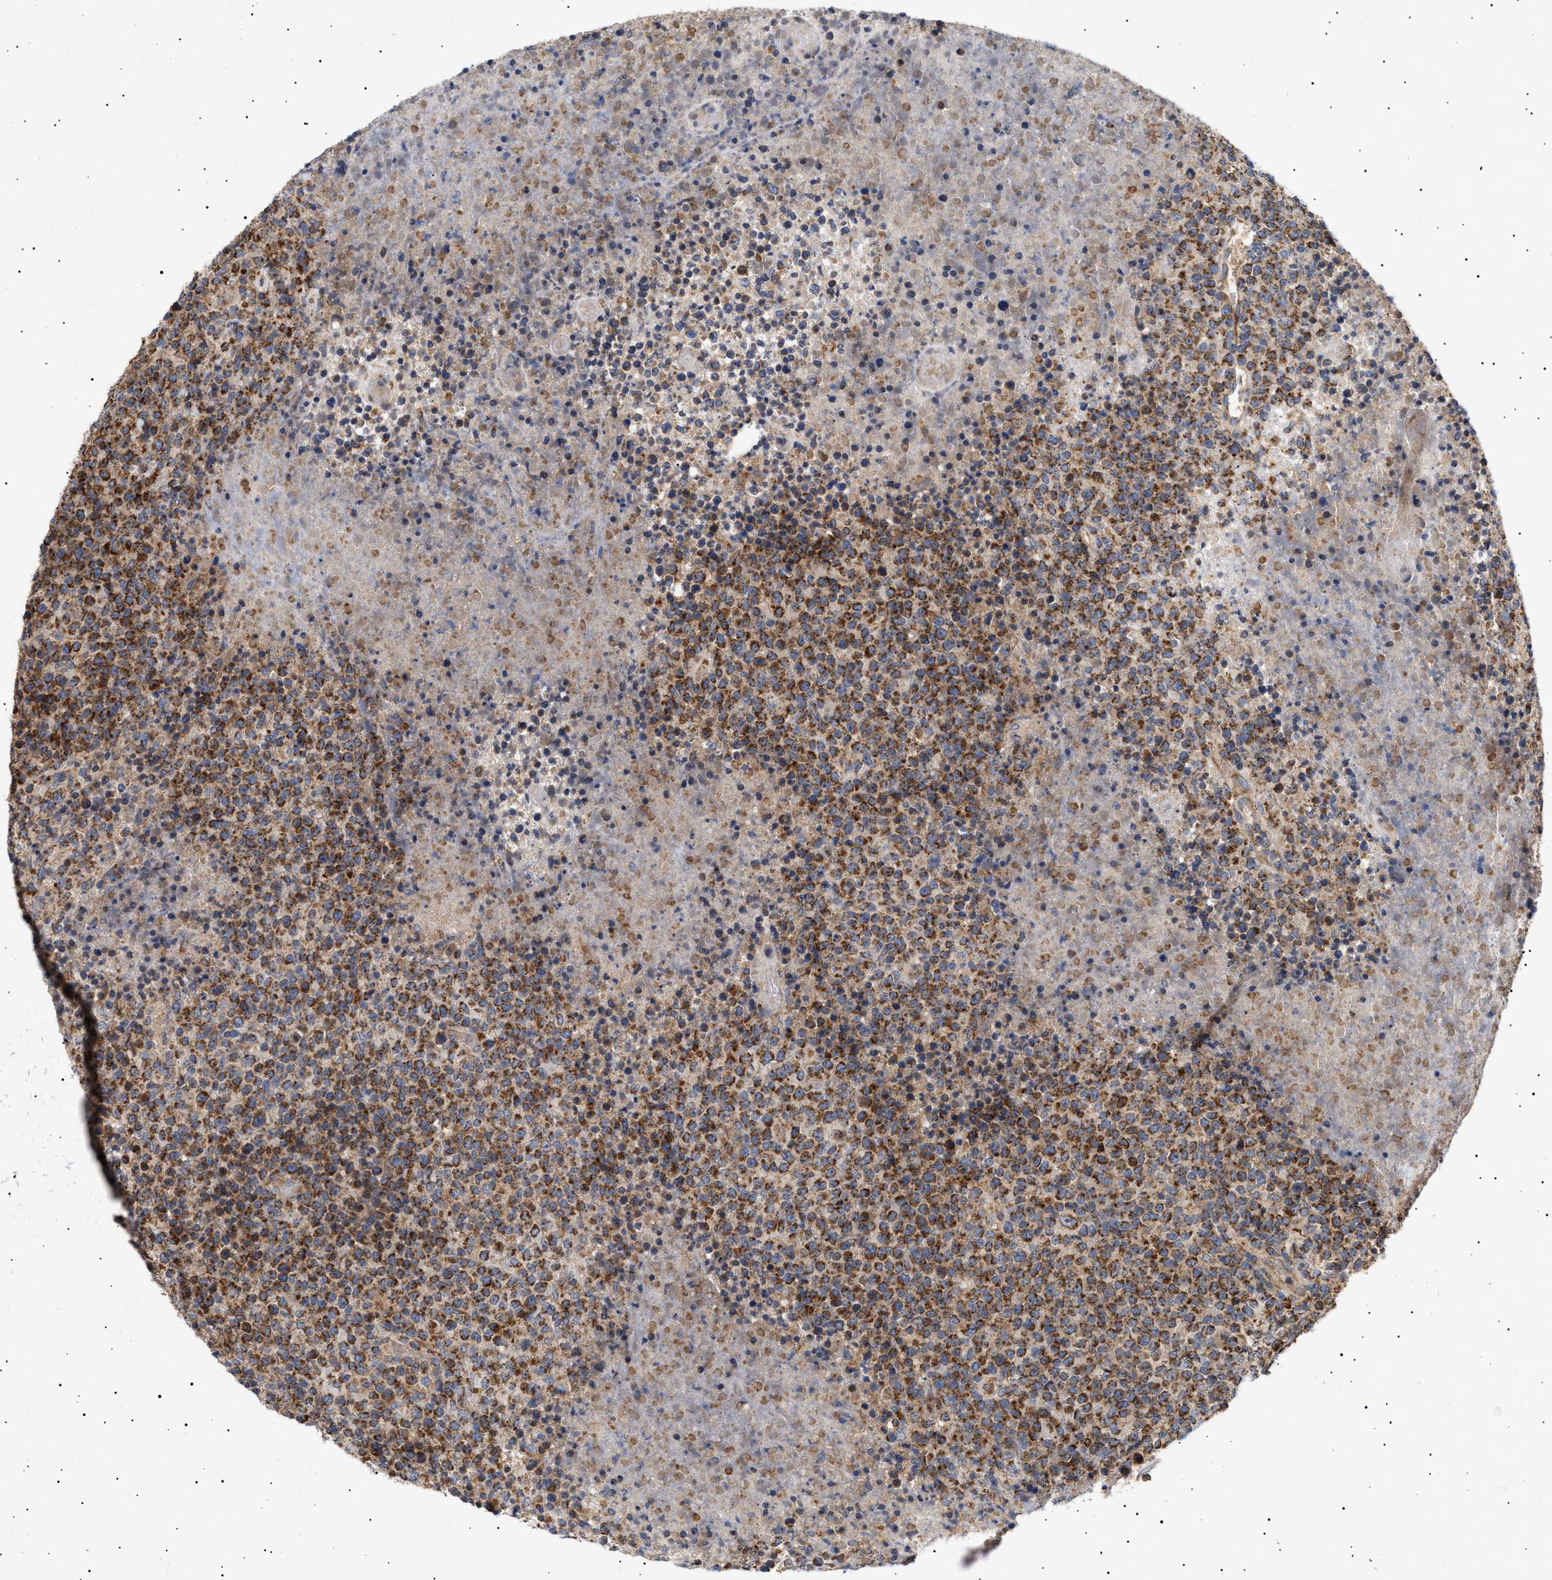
{"staining": {"intensity": "strong", "quantity": ">75%", "location": "cytoplasmic/membranous"}, "tissue": "lymphoma", "cell_type": "Tumor cells", "image_type": "cancer", "snomed": [{"axis": "morphology", "description": "Malignant lymphoma, non-Hodgkin's type, High grade"}, {"axis": "topography", "description": "Lymph node"}], "caption": "Lymphoma tissue exhibits strong cytoplasmic/membranous expression in approximately >75% of tumor cells", "gene": "MRPL10", "patient": {"sex": "male", "age": 13}}